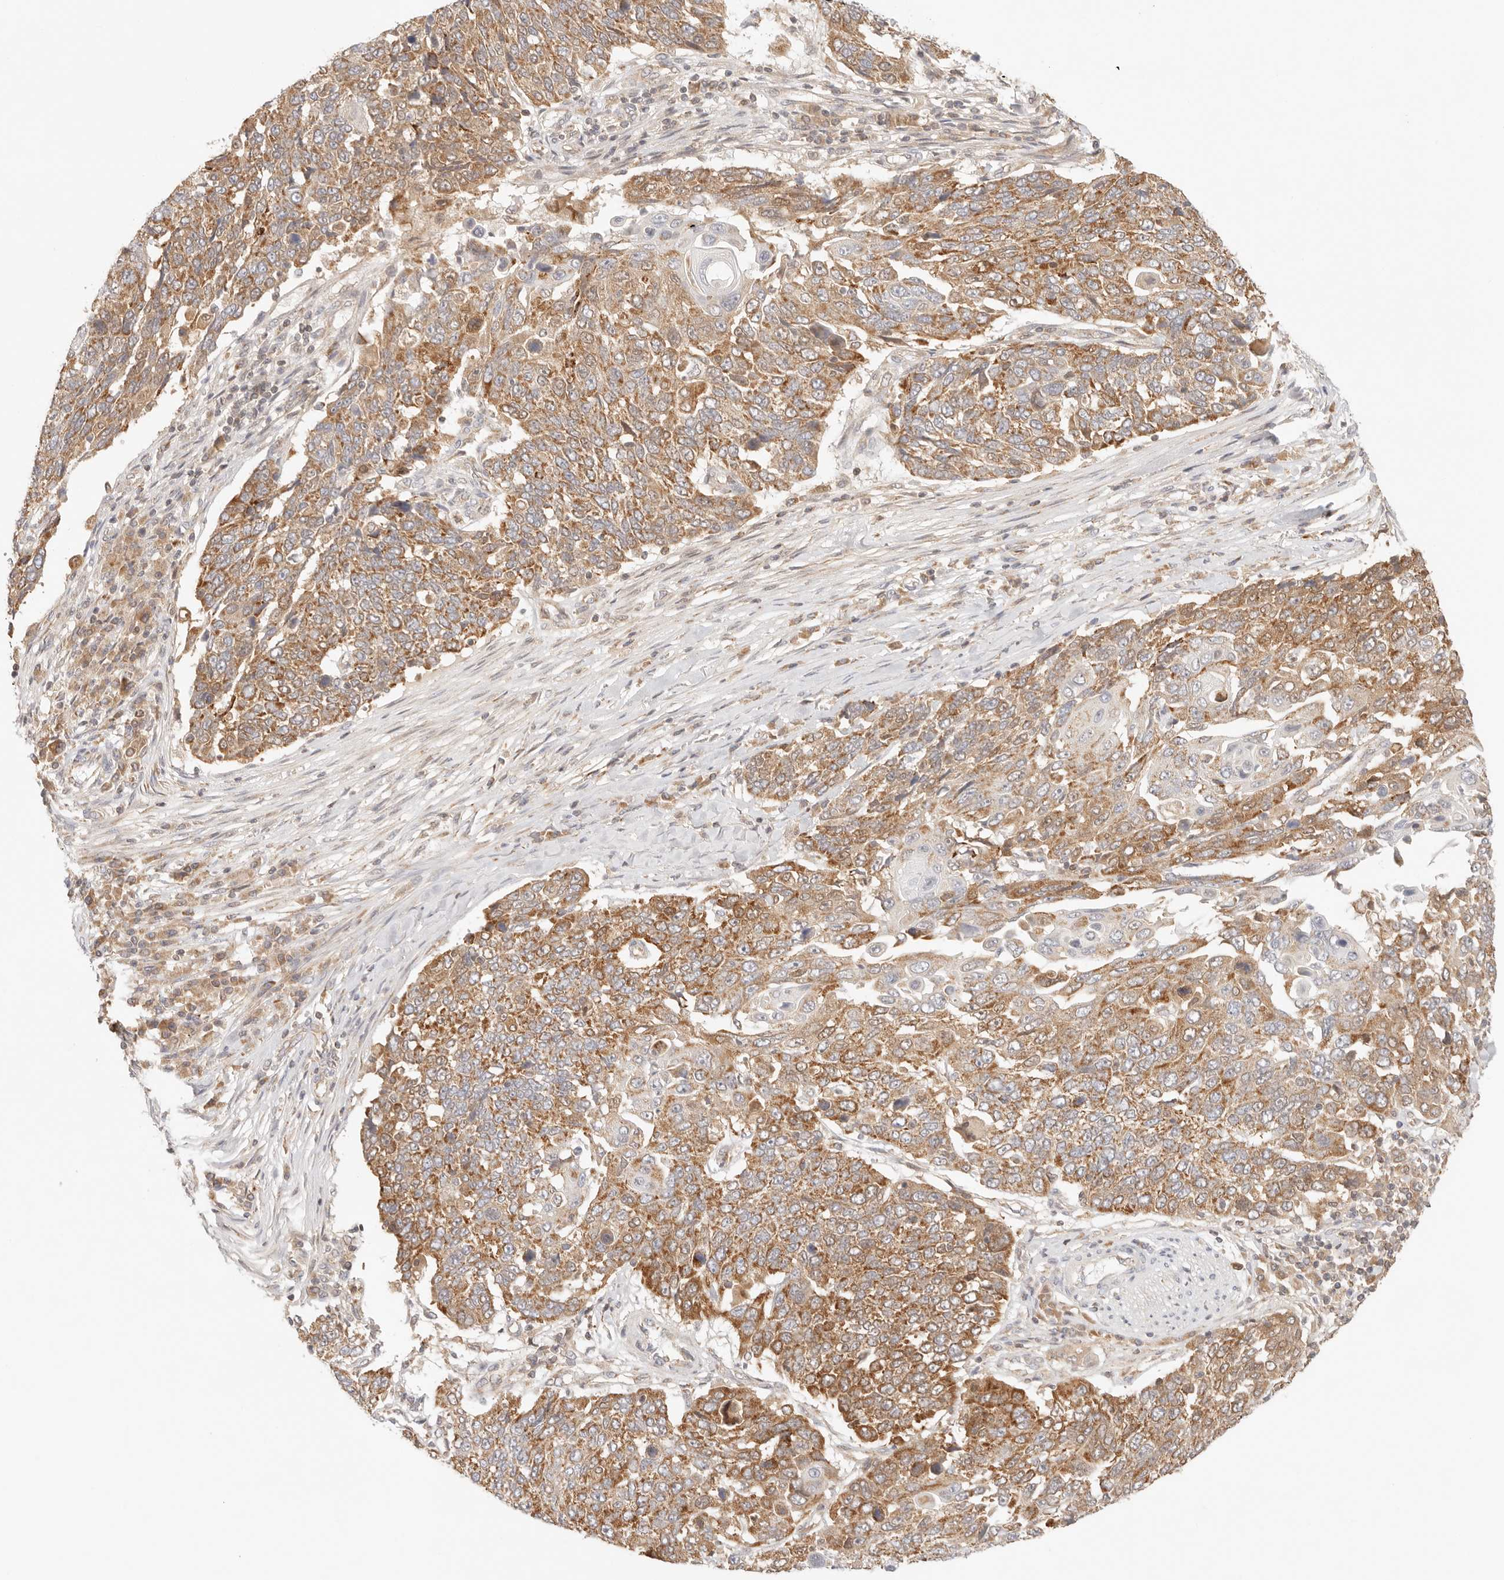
{"staining": {"intensity": "moderate", "quantity": ">75%", "location": "cytoplasmic/membranous"}, "tissue": "lung cancer", "cell_type": "Tumor cells", "image_type": "cancer", "snomed": [{"axis": "morphology", "description": "Squamous cell carcinoma, NOS"}, {"axis": "topography", "description": "Lung"}], "caption": "A photomicrograph of human lung cancer stained for a protein reveals moderate cytoplasmic/membranous brown staining in tumor cells.", "gene": "COA6", "patient": {"sex": "male", "age": 66}}